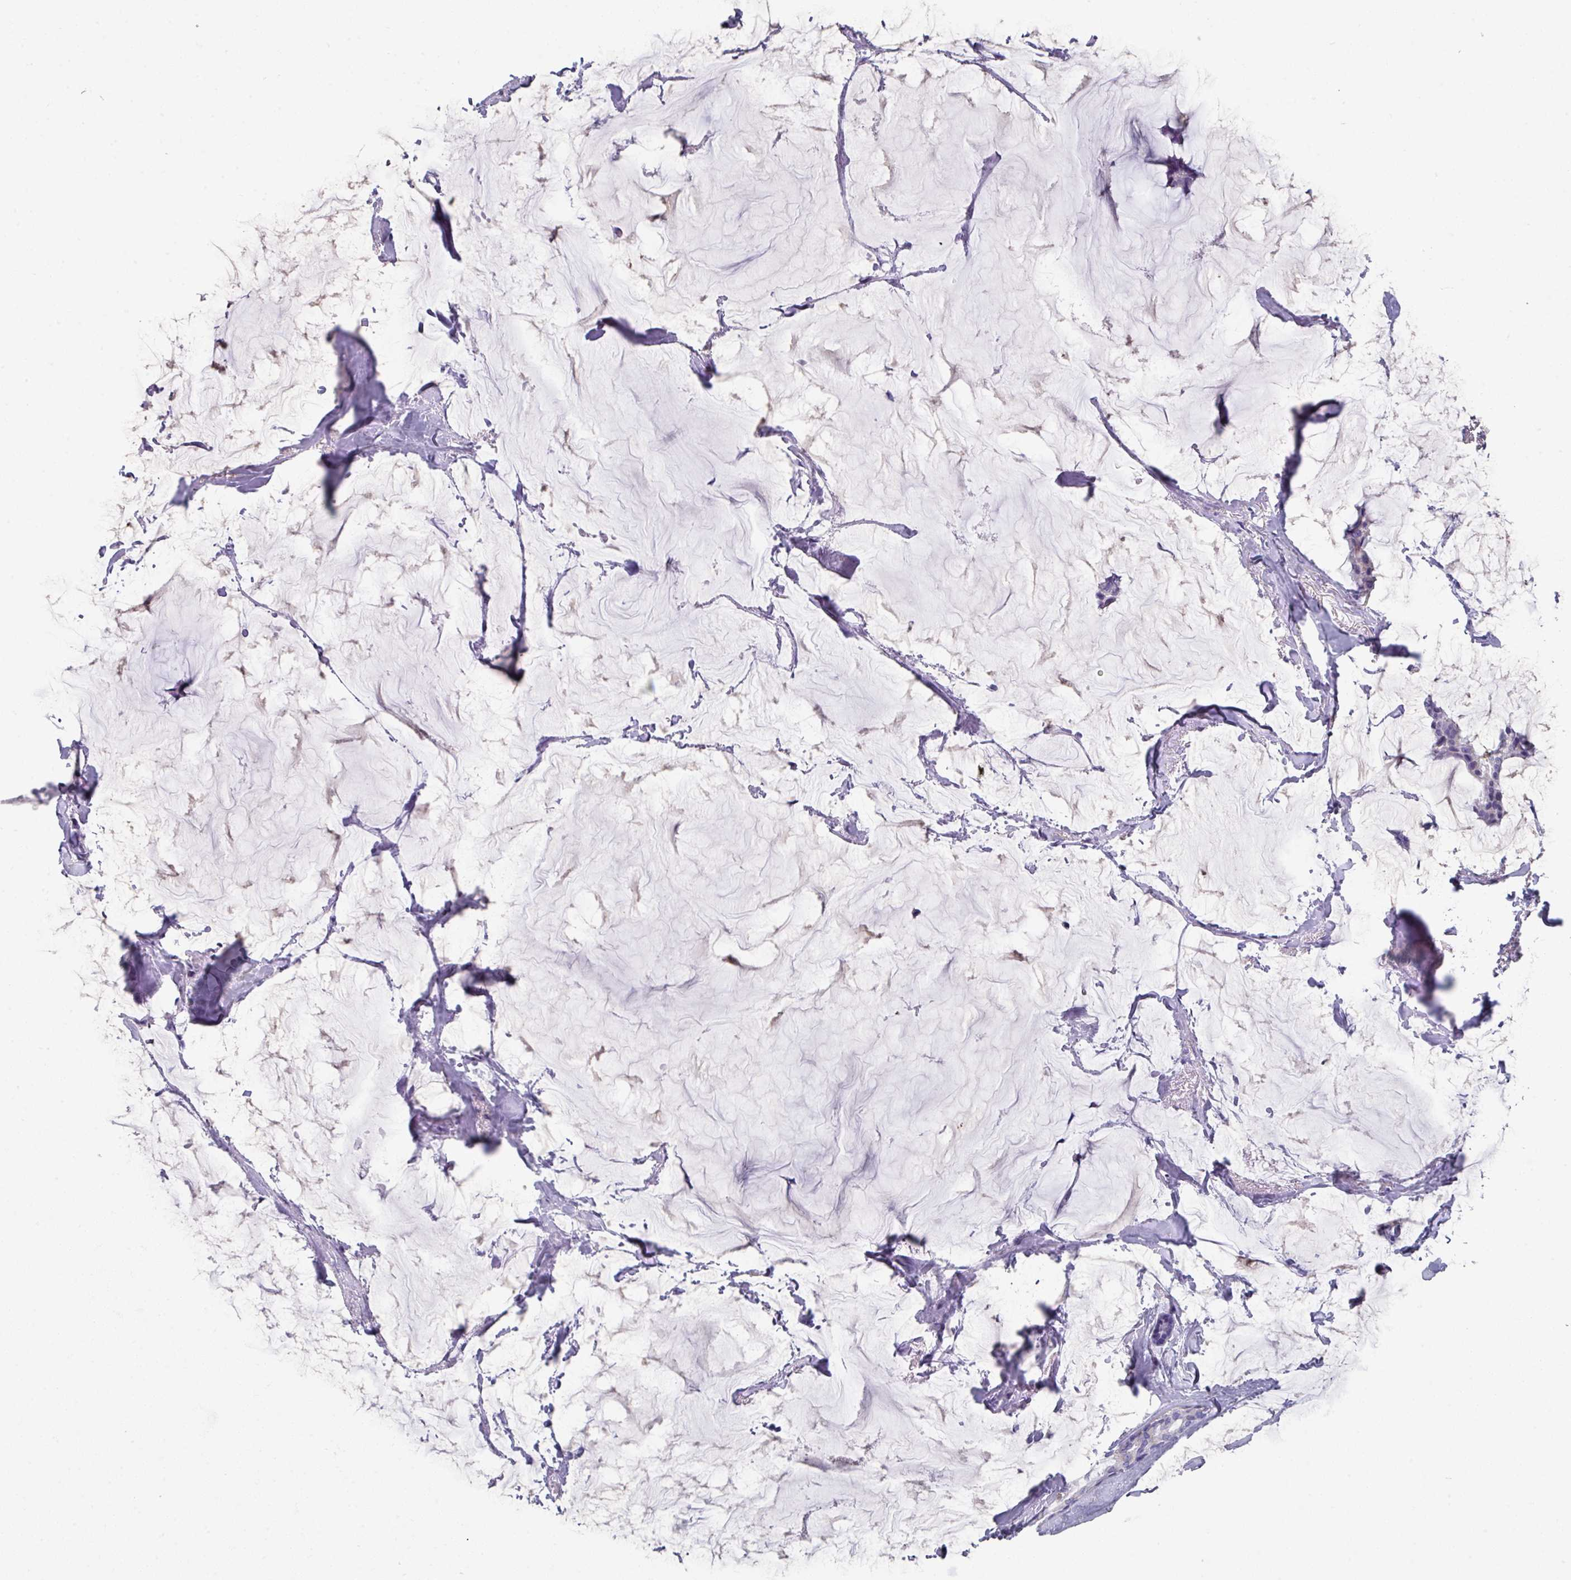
{"staining": {"intensity": "negative", "quantity": "none", "location": "none"}, "tissue": "breast cancer", "cell_type": "Tumor cells", "image_type": "cancer", "snomed": [{"axis": "morphology", "description": "Duct carcinoma"}, {"axis": "topography", "description": "Breast"}], "caption": "A high-resolution image shows immunohistochemistry (IHC) staining of invasive ductal carcinoma (breast), which exhibits no significant staining in tumor cells.", "gene": "DEFB115", "patient": {"sex": "female", "age": 93}}